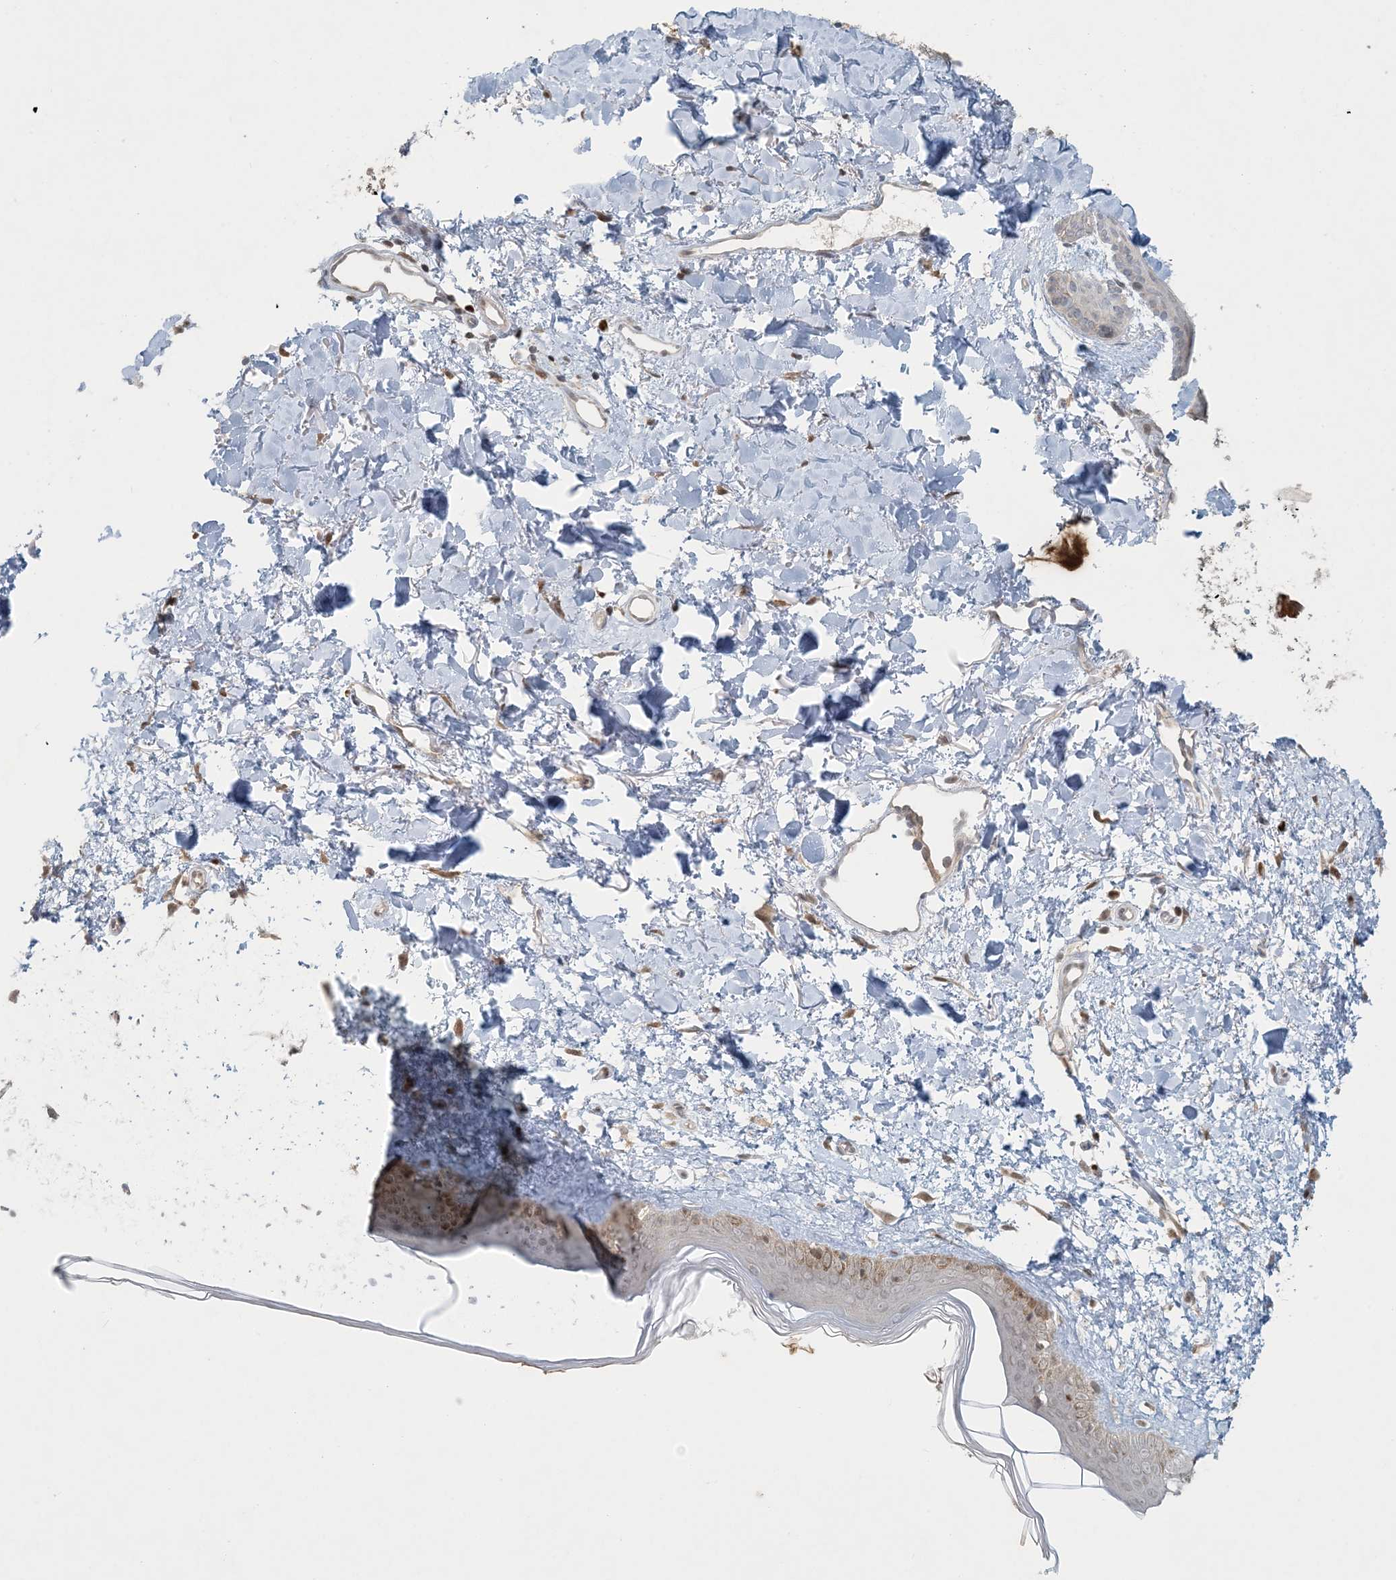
{"staining": {"intensity": "moderate", "quantity": "25%-75%", "location": "cytoplasmic/membranous"}, "tissue": "skin", "cell_type": "Fibroblasts", "image_type": "normal", "snomed": [{"axis": "morphology", "description": "Normal tissue, NOS"}, {"axis": "topography", "description": "Skin"}], "caption": "DAB immunohistochemical staining of unremarkable human skin reveals moderate cytoplasmic/membranous protein staining in about 25%-75% of fibroblasts. (brown staining indicates protein expression, while blue staining denotes nuclei).", "gene": "CTDNEP1", "patient": {"sex": "female", "age": 58}}